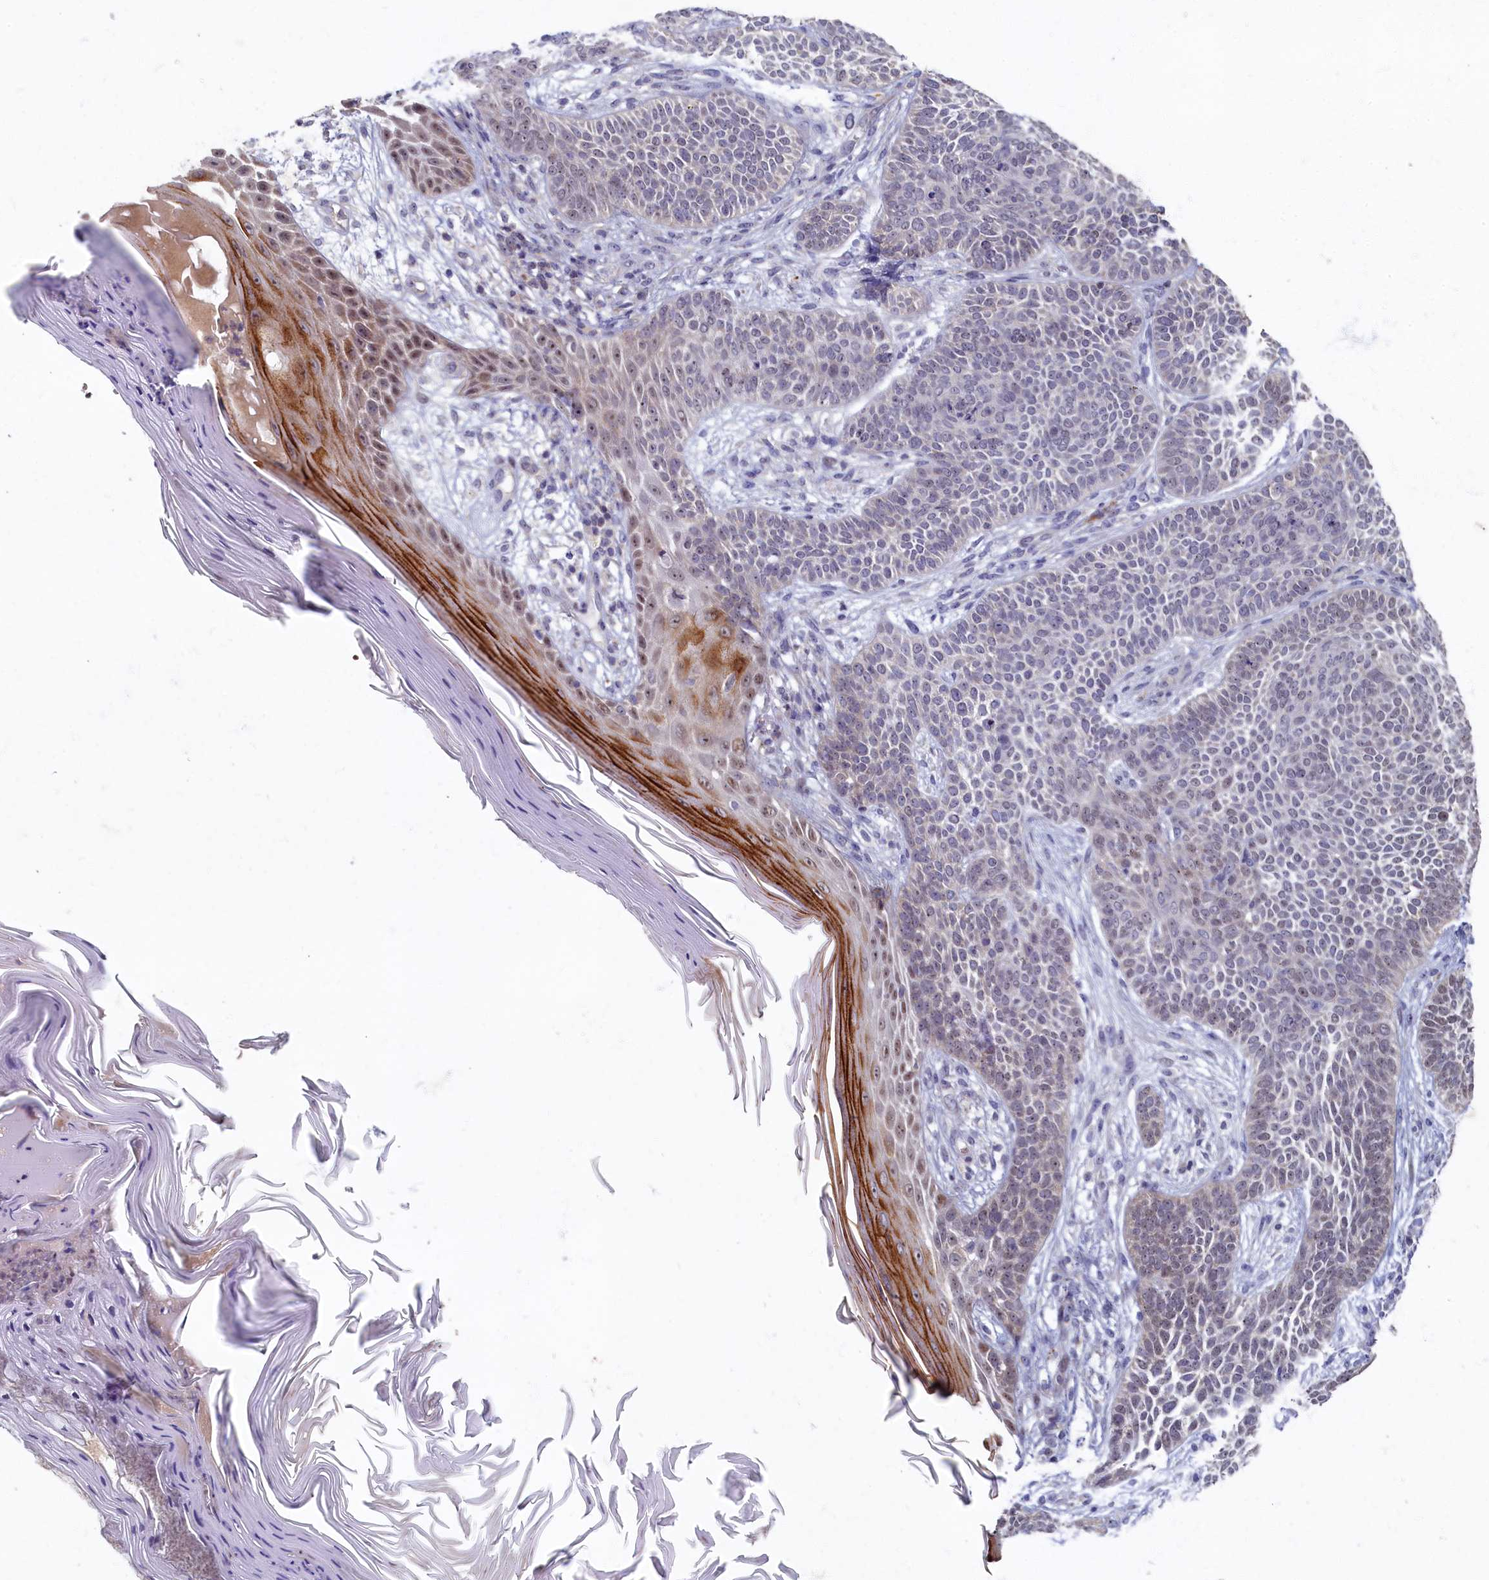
{"staining": {"intensity": "weak", "quantity": "<25%", "location": "nuclear"}, "tissue": "skin cancer", "cell_type": "Tumor cells", "image_type": "cancer", "snomed": [{"axis": "morphology", "description": "Basal cell carcinoma"}, {"axis": "topography", "description": "Skin"}], "caption": "A high-resolution photomicrograph shows IHC staining of skin cancer, which exhibits no significant staining in tumor cells. (Immunohistochemistry (ihc), brightfield microscopy, high magnification).", "gene": "HUNK", "patient": {"sex": "male", "age": 85}}